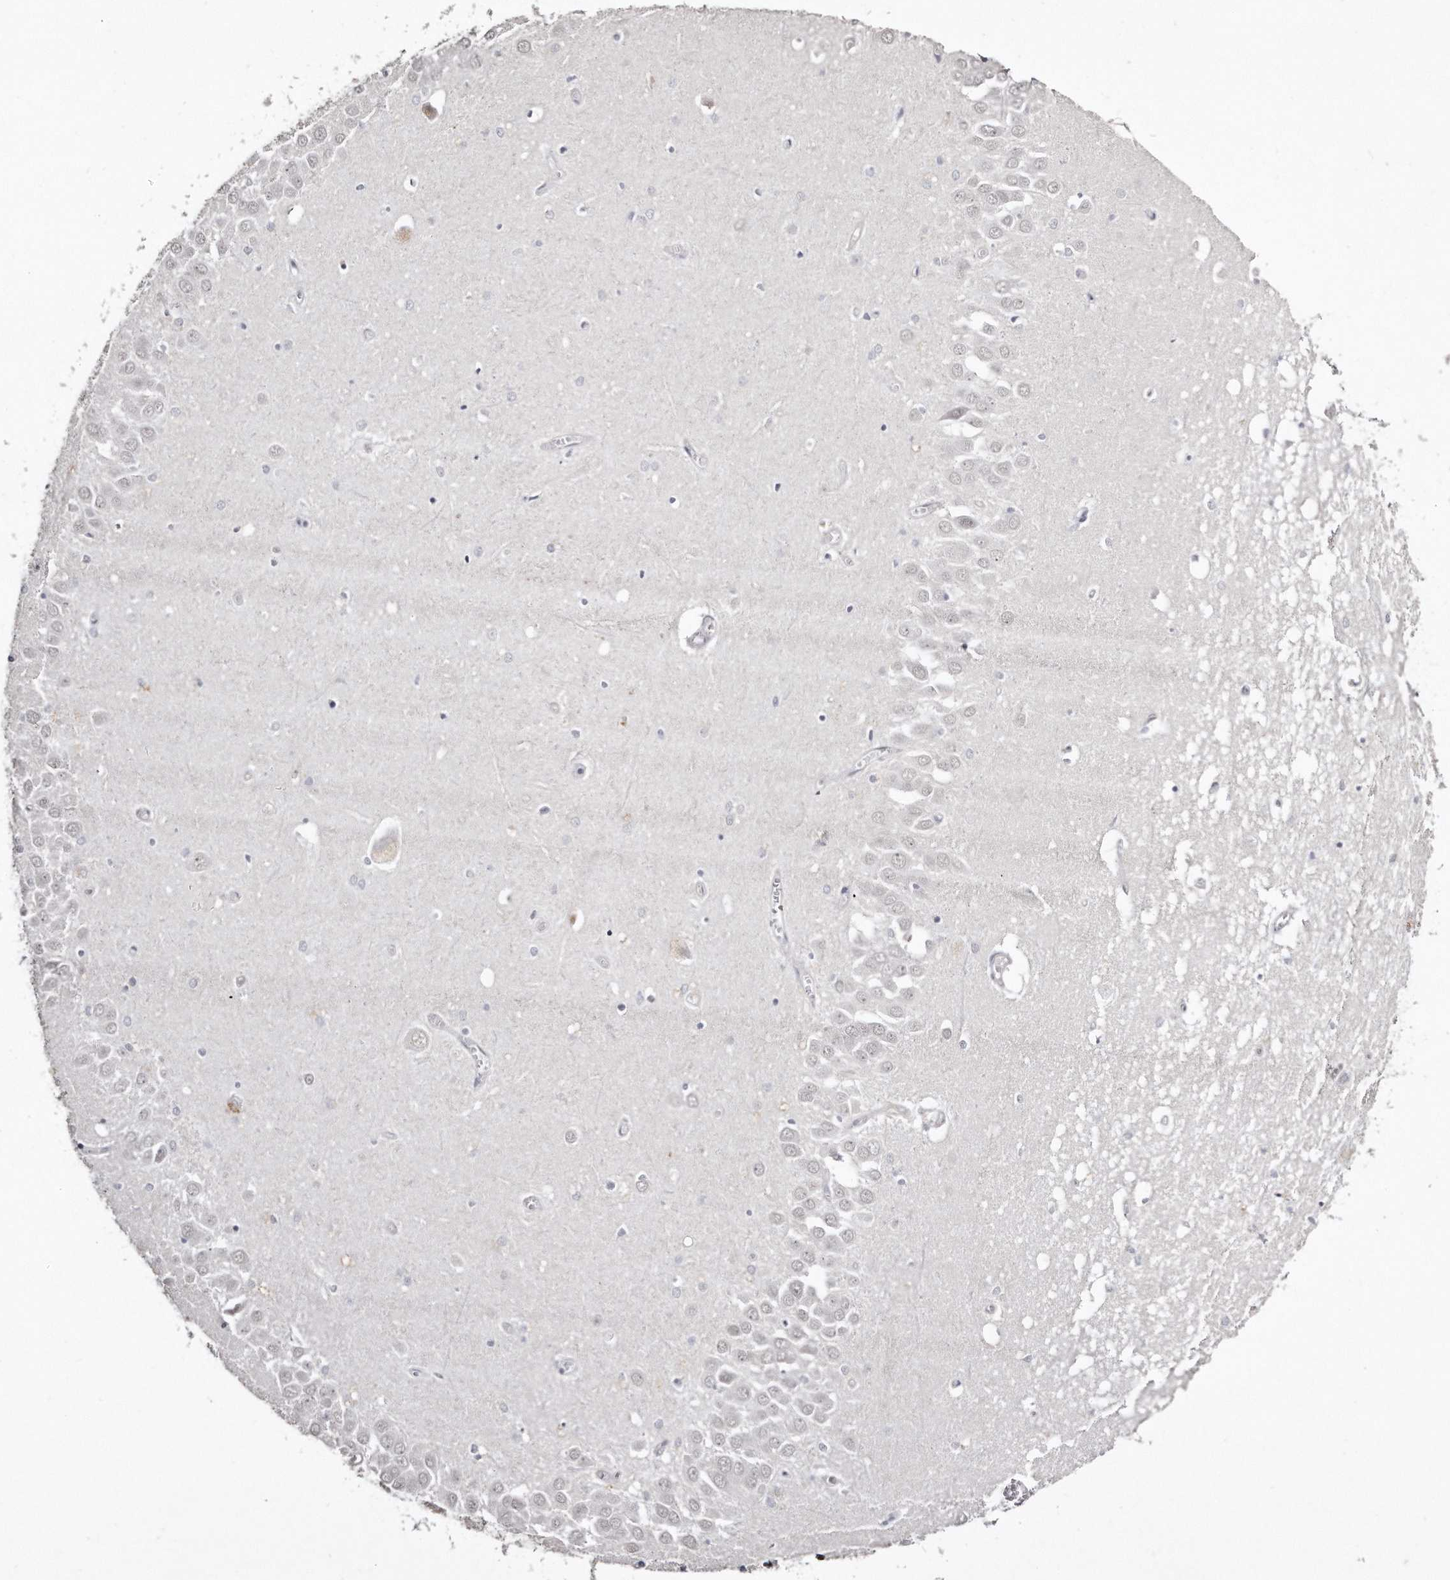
{"staining": {"intensity": "negative", "quantity": "none", "location": "none"}, "tissue": "hippocampus", "cell_type": "Glial cells", "image_type": "normal", "snomed": [{"axis": "morphology", "description": "Normal tissue, NOS"}, {"axis": "topography", "description": "Hippocampus"}], "caption": "Immunohistochemistry of benign human hippocampus reveals no expression in glial cells.", "gene": "ZYG11A", "patient": {"sex": "male", "age": 70}}